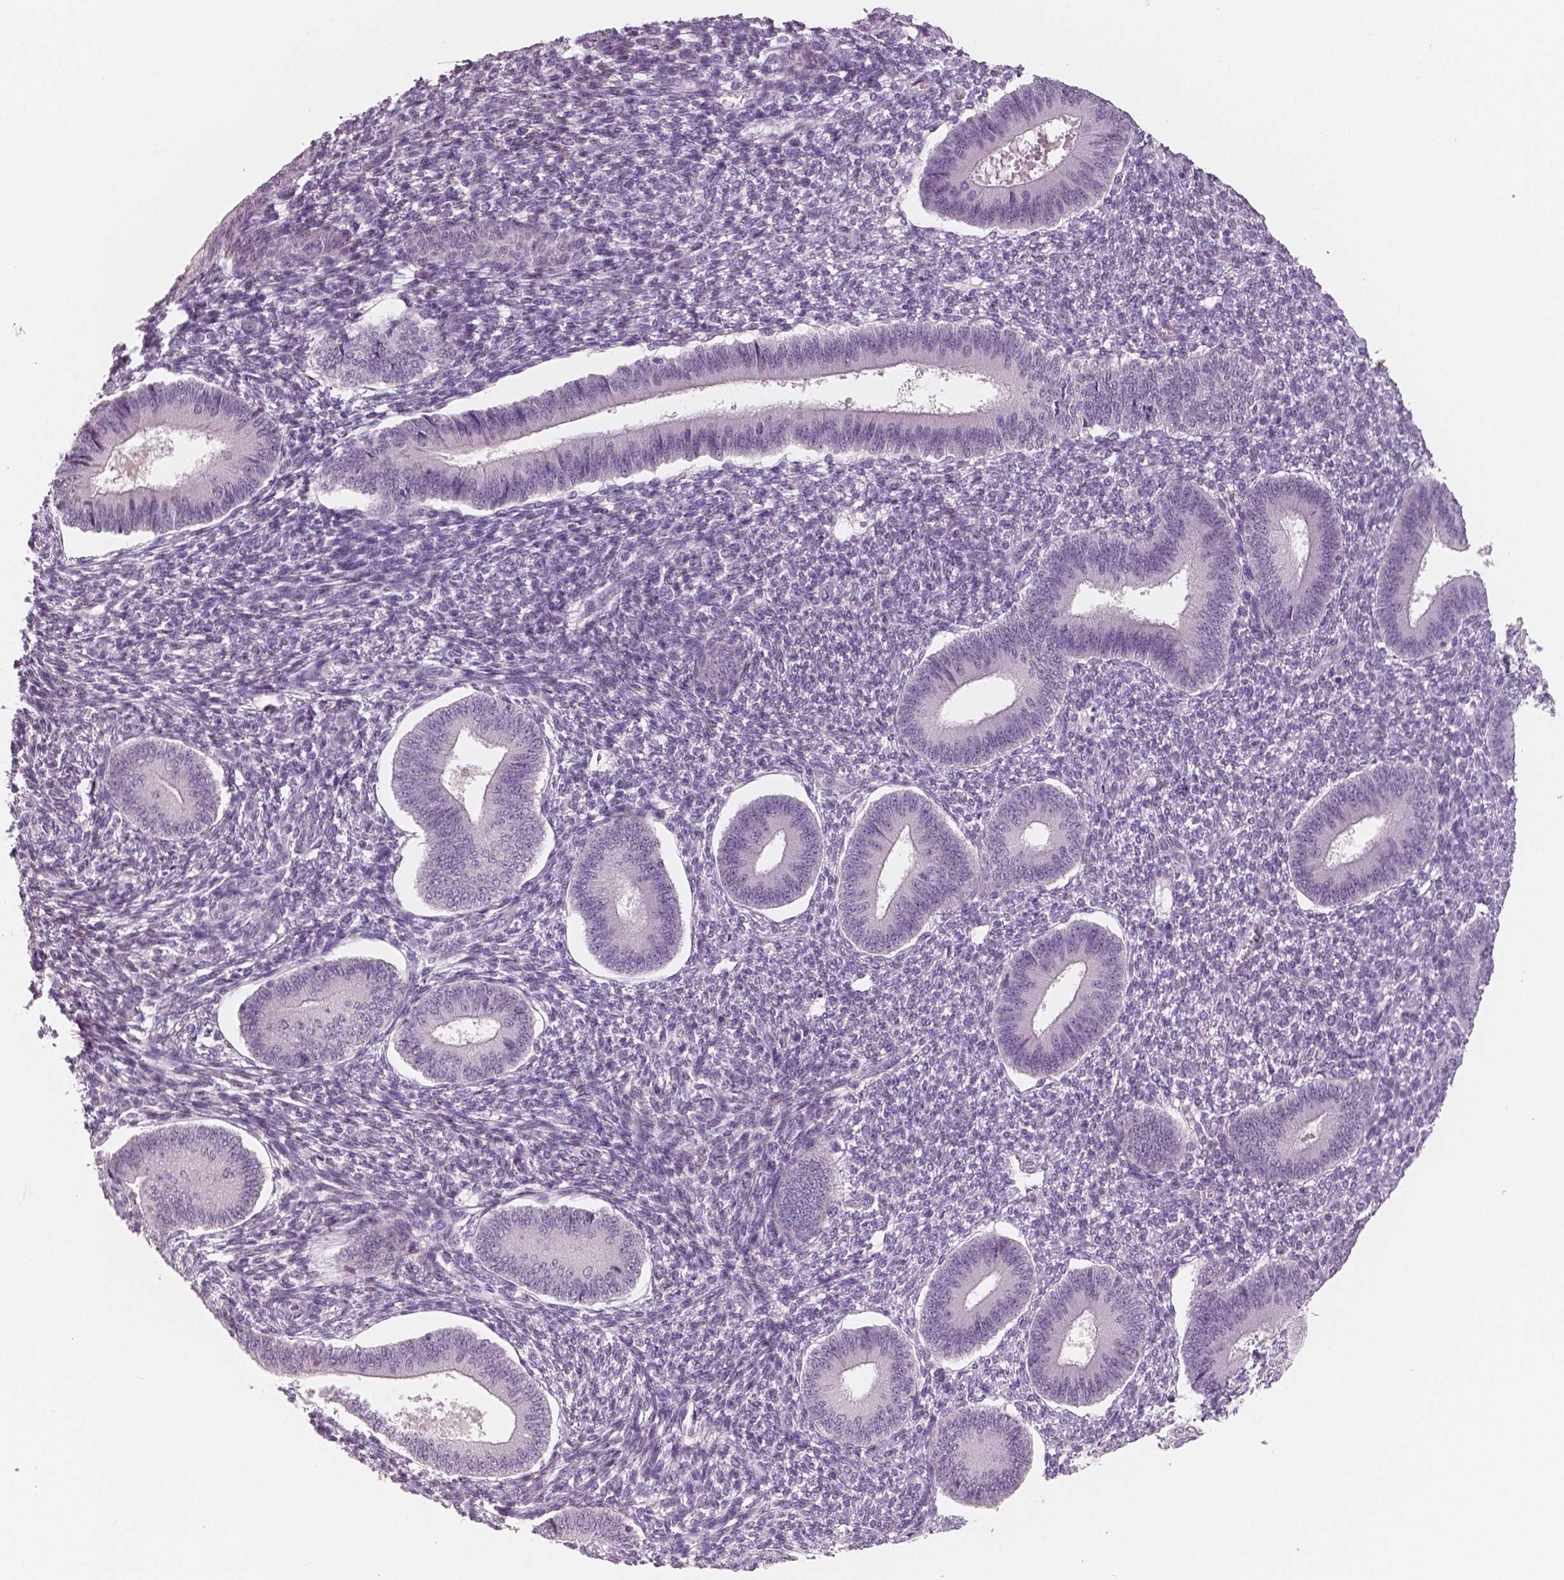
{"staining": {"intensity": "negative", "quantity": "none", "location": "none"}, "tissue": "endometrium", "cell_type": "Cells in endometrial stroma", "image_type": "normal", "snomed": [{"axis": "morphology", "description": "Normal tissue, NOS"}, {"axis": "topography", "description": "Endometrium"}], "caption": "DAB (3,3'-diaminobenzidine) immunohistochemical staining of unremarkable human endometrium demonstrates no significant expression in cells in endometrial stroma.", "gene": "NECAB1", "patient": {"sex": "female", "age": 42}}